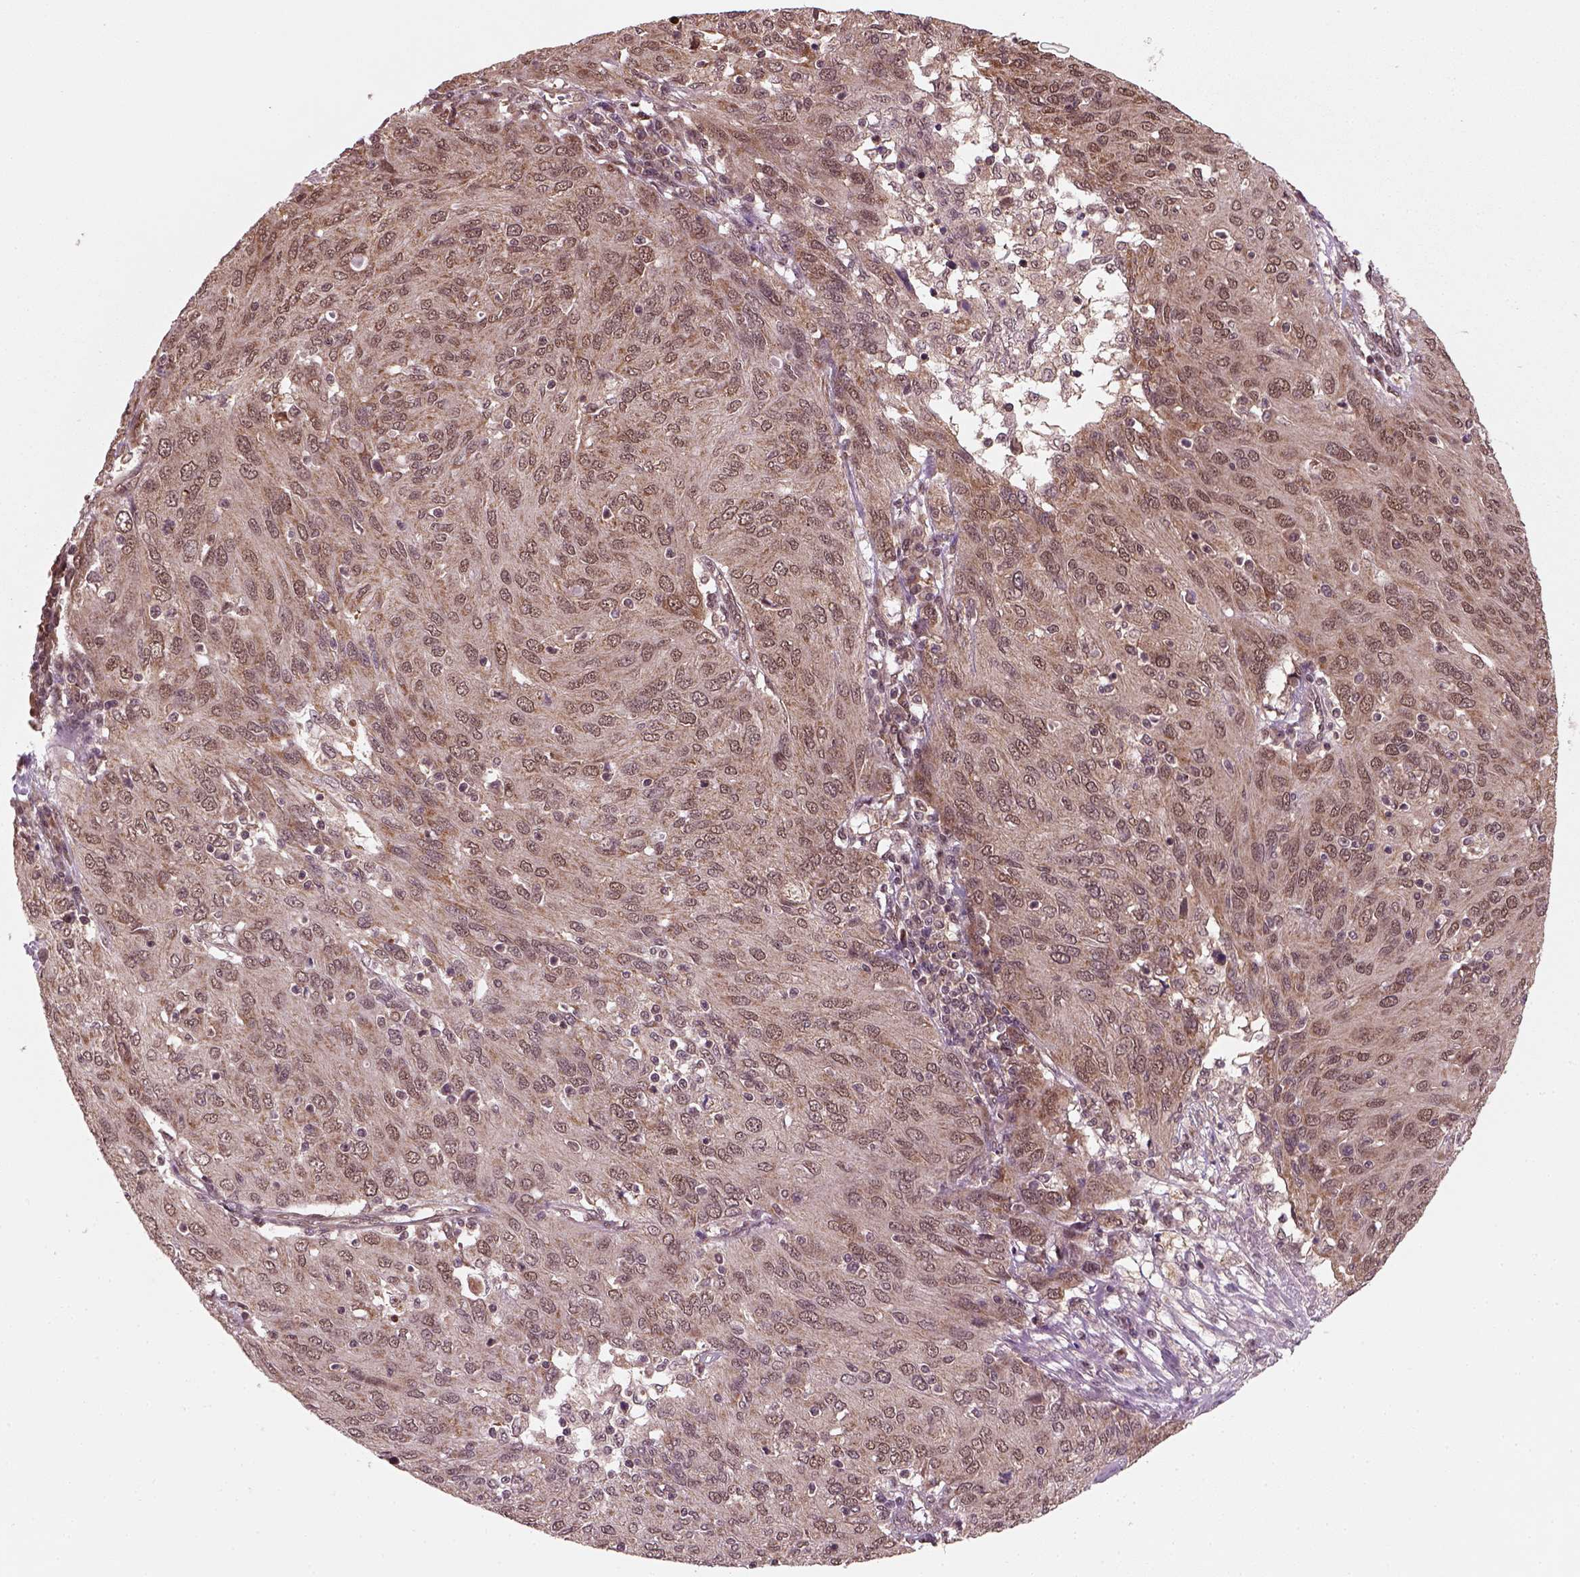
{"staining": {"intensity": "moderate", "quantity": ">75%", "location": "cytoplasmic/membranous"}, "tissue": "ovarian cancer", "cell_type": "Tumor cells", "image_type": "cancer", "snomed": [{"axis": "morphology", "description": "Carcinoma, endometroid"}, {"axis": "topography", "description": "Ovary"}], "caption": "About >75% of tumor cells in ovarian endometroid carcinoma exhibit moderate cytoplasmic/membranous protein staining as visualized by brown immunohistochemical staining.", "gene": "NUDT9", "patient": {"sex": "female", "age": 50}}